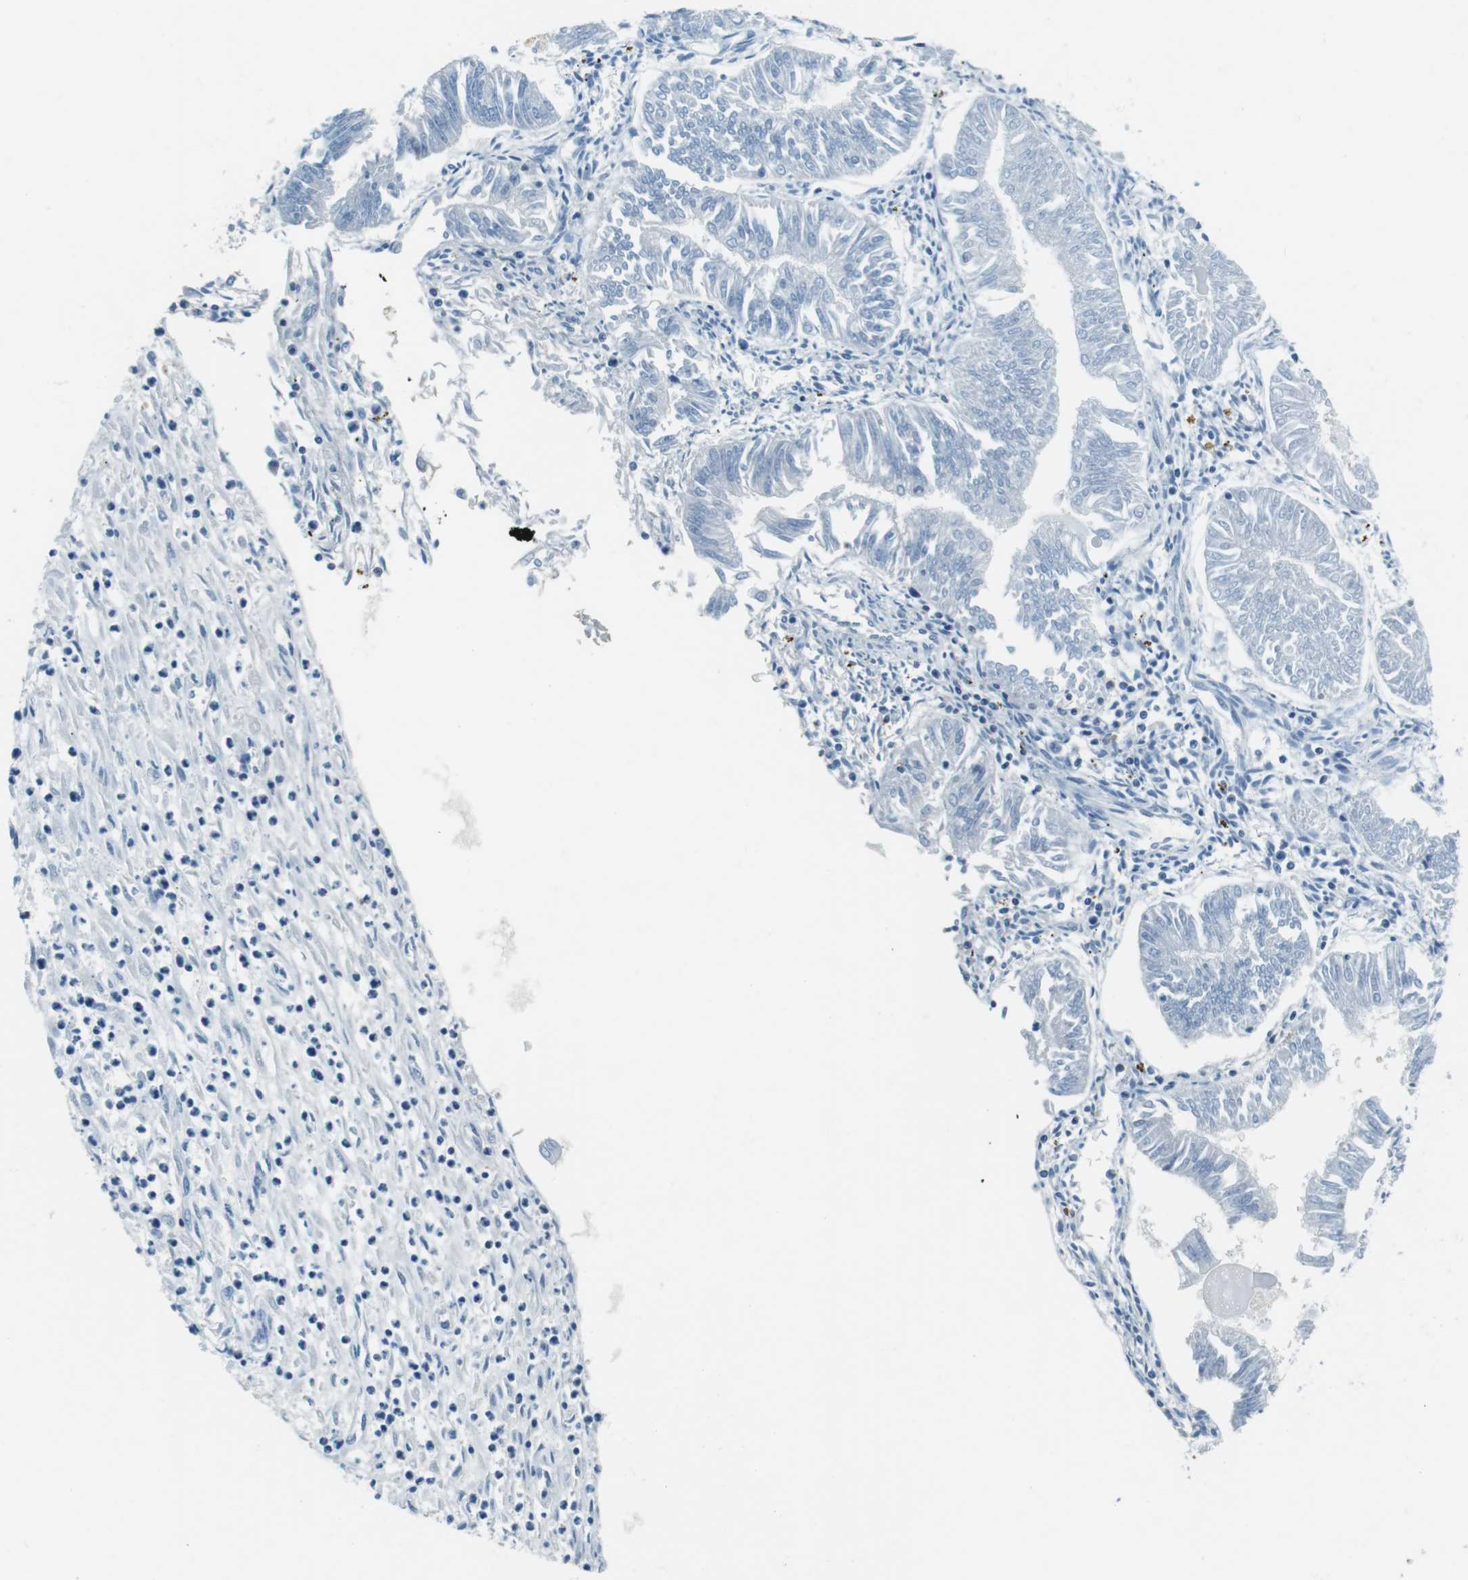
{"staining": {"intensity": "negative", "quantity": "none", "location": "none"}, "tissue": "endometrial cancer", "cell_type": "Tumor cells", "image_type": "cancer", "snomed": [{"axis": "morphology", "description": "Adenocarcinoma, NOS"}, {"axis": "topography", "description": "Endometrium"}], "caption": "Tumor cells show no significant protein staining in endometrial cancer (adenocarcinoma).", "gene": "LAT", "patient": {"sex": "female", "age": 53}}